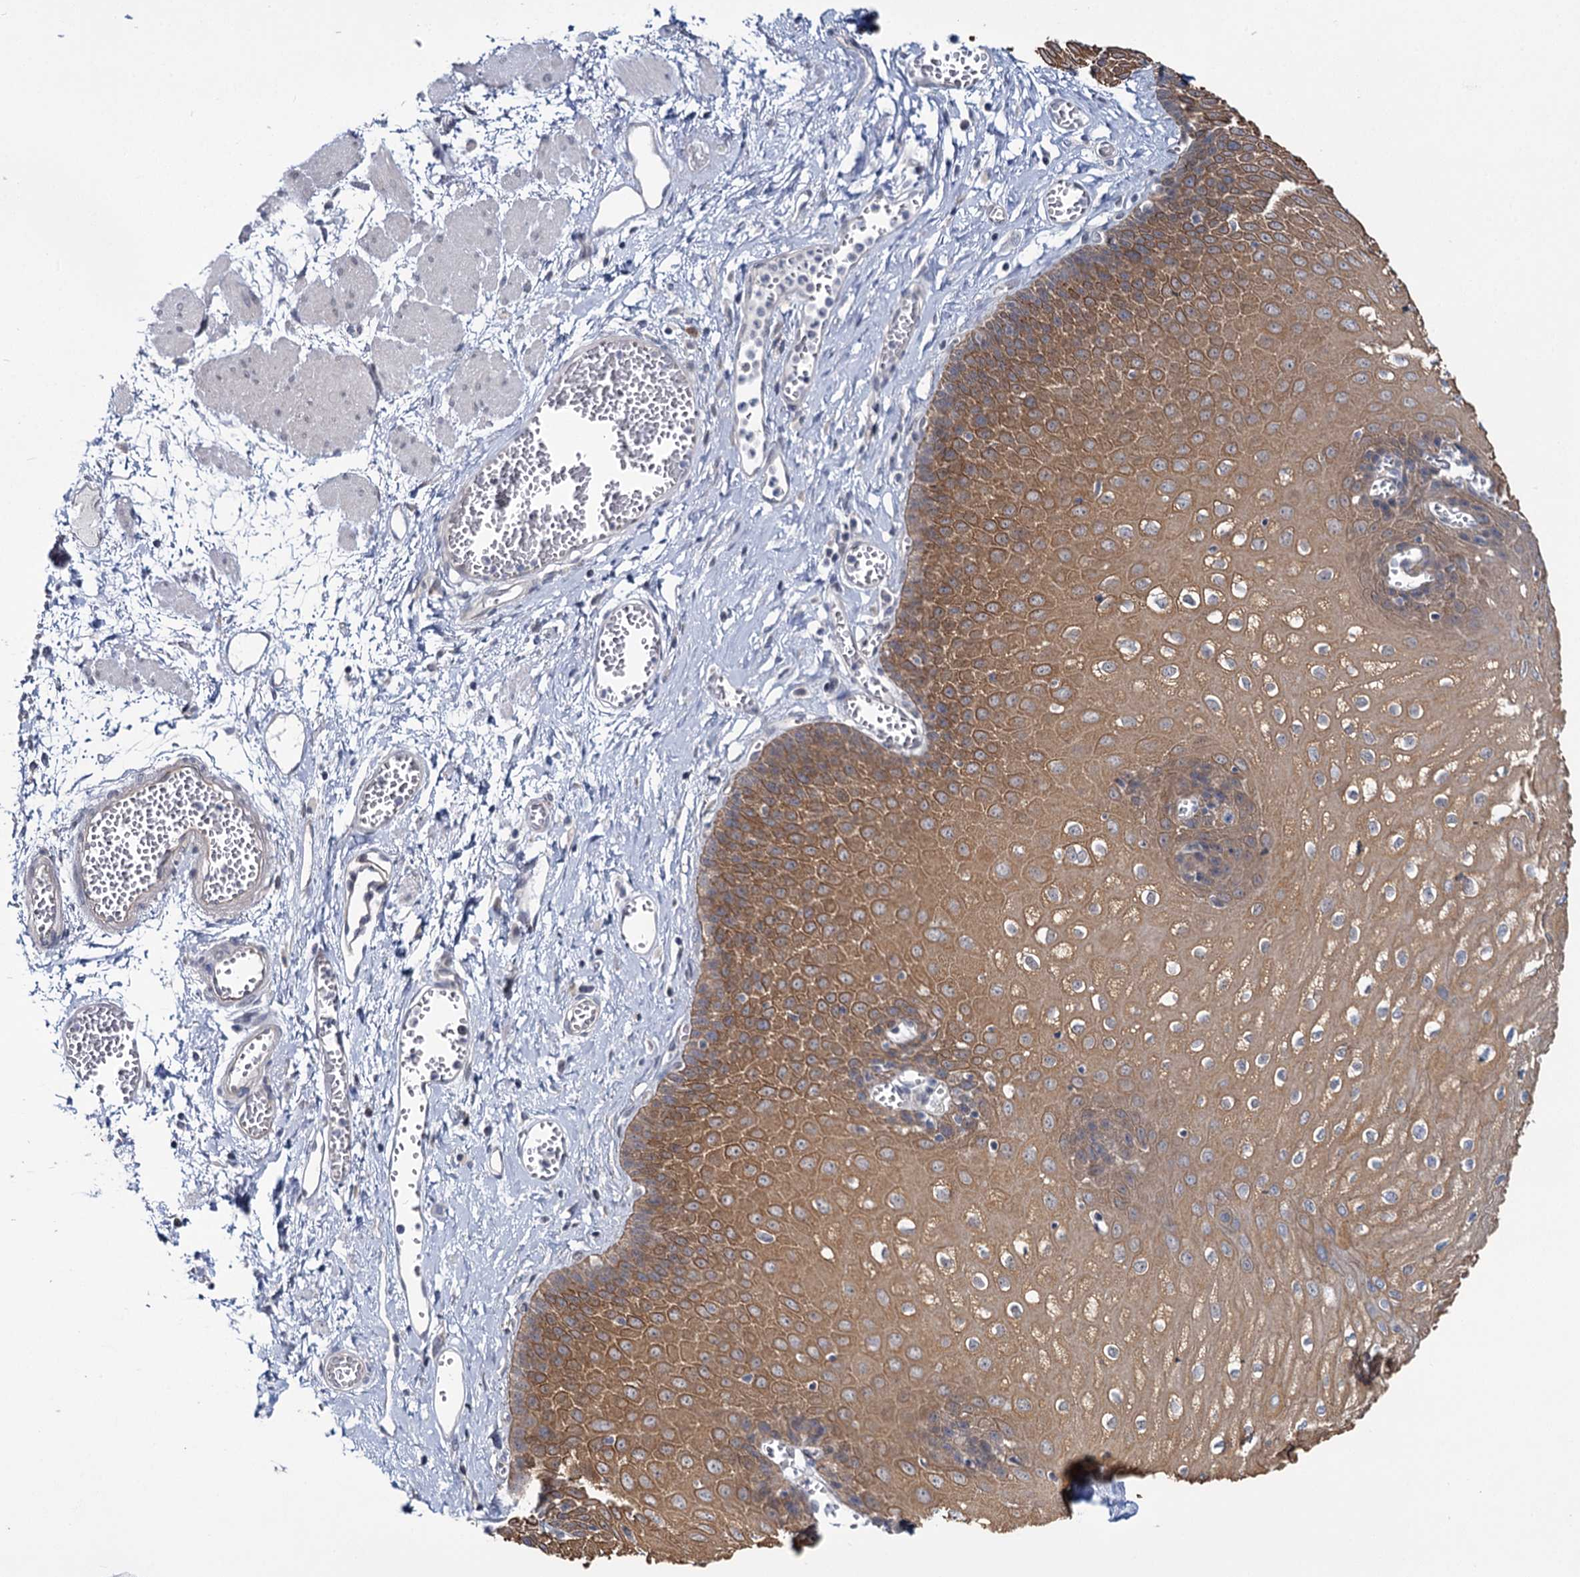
{"staining": {"intensity": "moderate", "quantity": ">75%", "location": "cytoplasmic/membranous"}, "tissue": "esophagus", "cell_type": "Squamous epithelial cells", "image_type": "normal", "snomed": [{"axis": "morphology", "description": "Normal tissue, NOS"}, {"axis": "topography", "description": "Esophagus"}], "caption": "This image shows immunohistochemistry (IHC) staining of unremarkable human esophagus, with medium moderate cytoplasmic/membranous positivity in approximately >75% of squamous epithelial cells.", "gene": "MBLAC2", "patient": {"sex": "male", "age": 60}}